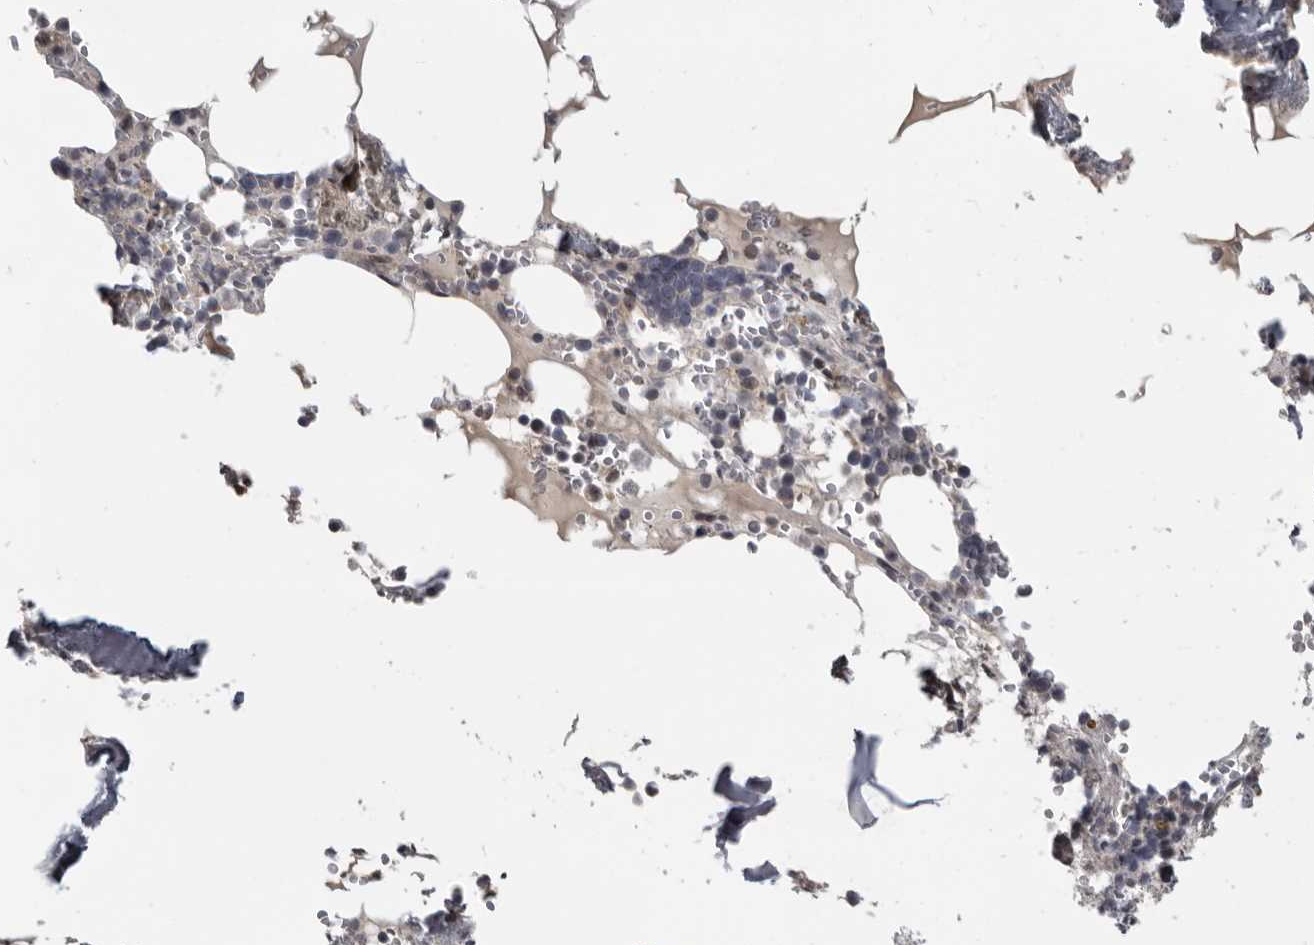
{"staining": {"intensity": "negative", "quantity": "none", "location": "none"}, "tissue": "bone marrow", "cell_type": "Hematopoietic cells", "image_type": "normal", "snomed": [{"axis": "morphology", "description": "Normal tissue, NOS"}, {"axis": "topography", "description": "Bone marrow"}], "caption": "IHC of benign human bone marrow shows no positivity in hematopoietic cells.", "gene": "MRTO4", "patient": {"sex": "male", "age": 70}}